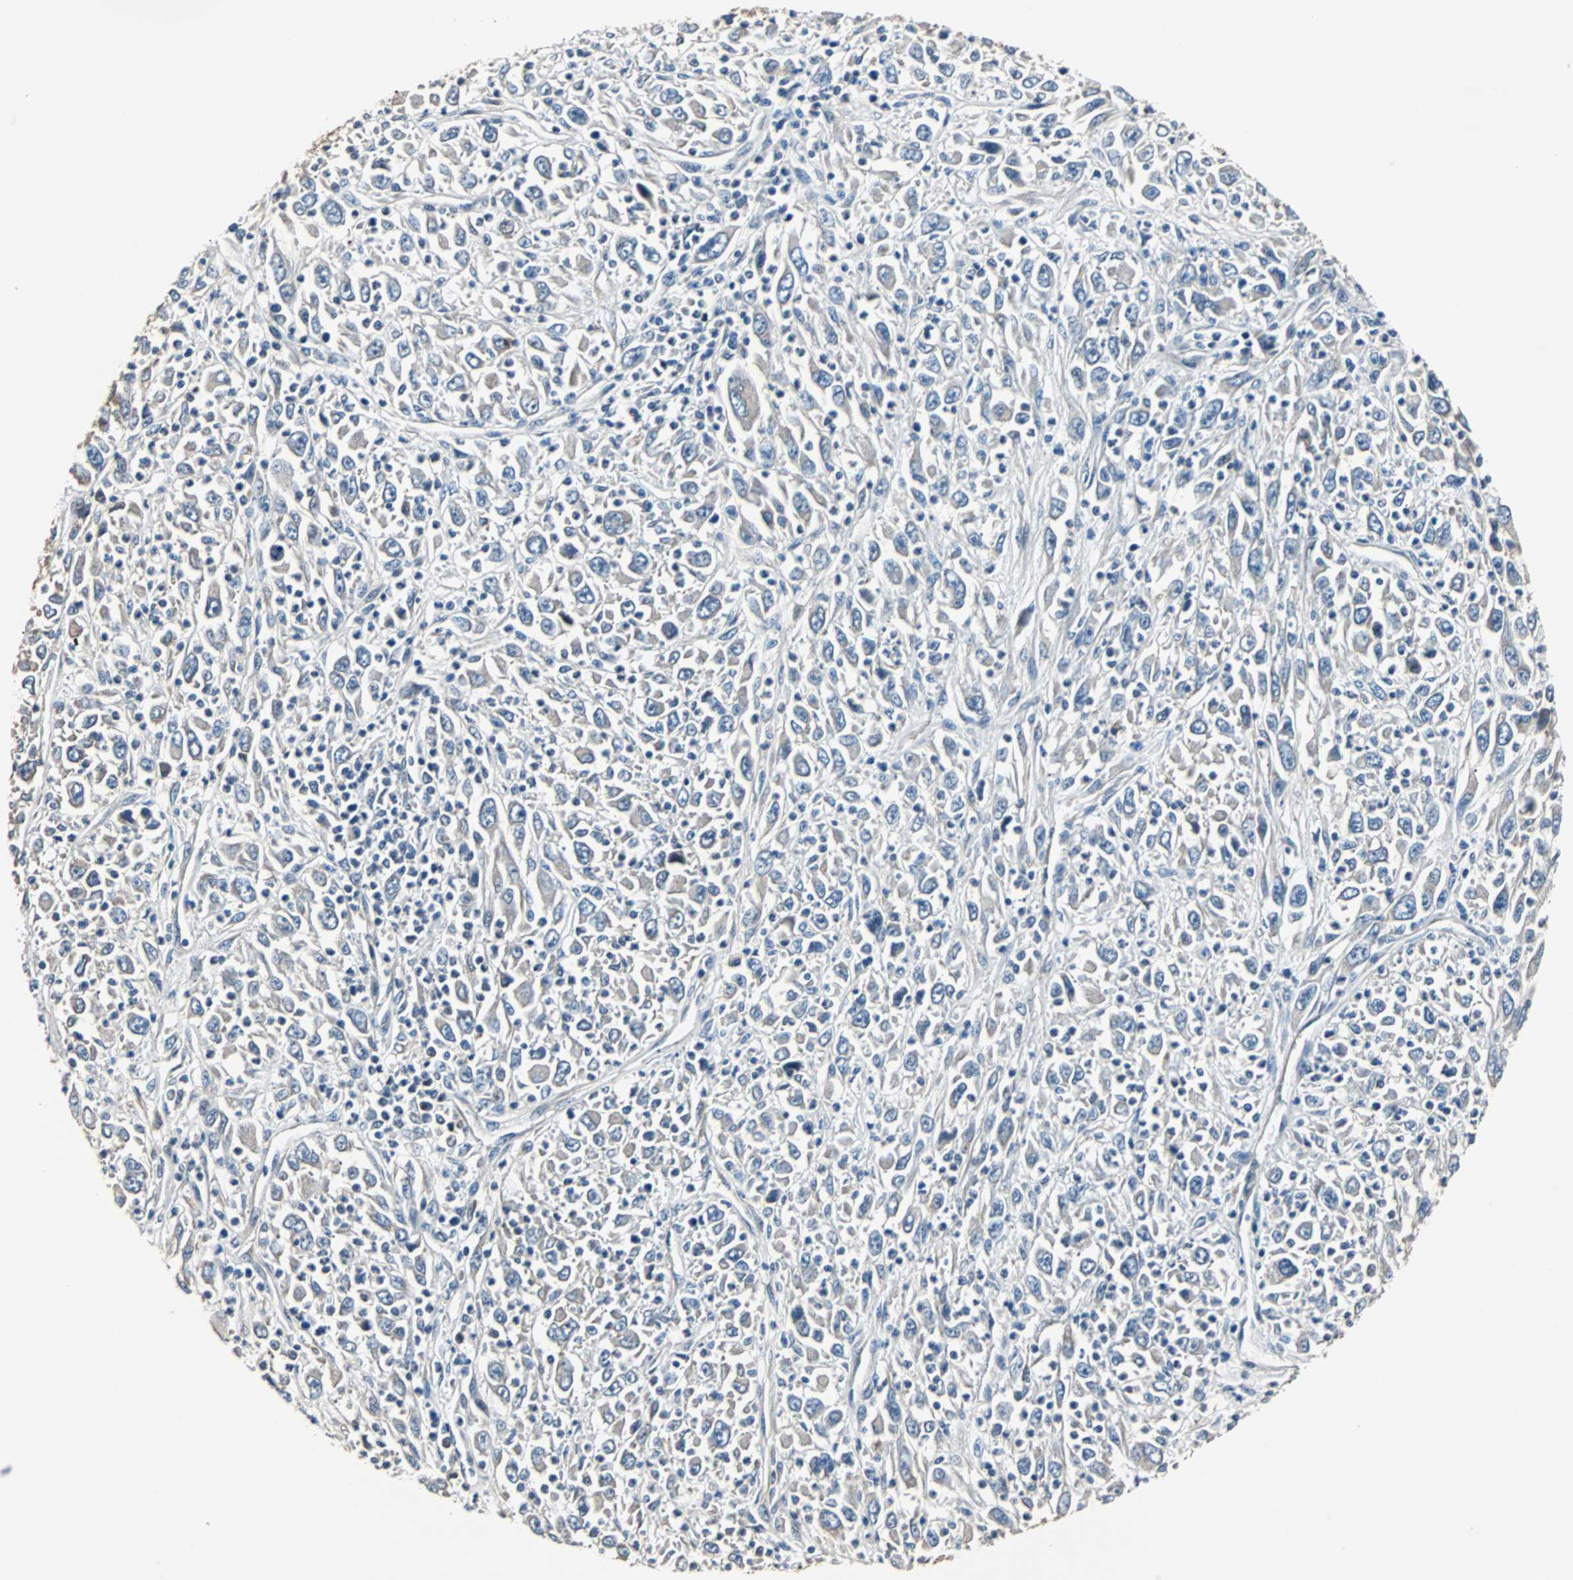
{"staining": {"intensity": "negative", "quantity": "none", "location": "none"}, "tissue": "melanoma", "cell_type": "Tumor cells", "image_type": "cancer", "snomed": [{"axis": "morphology", "description": "Malignant melanoma, Metastatic site"}, {"axis": "topography", "description": "Skin"}], "caption": "The micrograph shows no significant expression in tumor cells of melanoma.", "gene": "CHP1", "patient": {"sex": "female", "age": 56}}